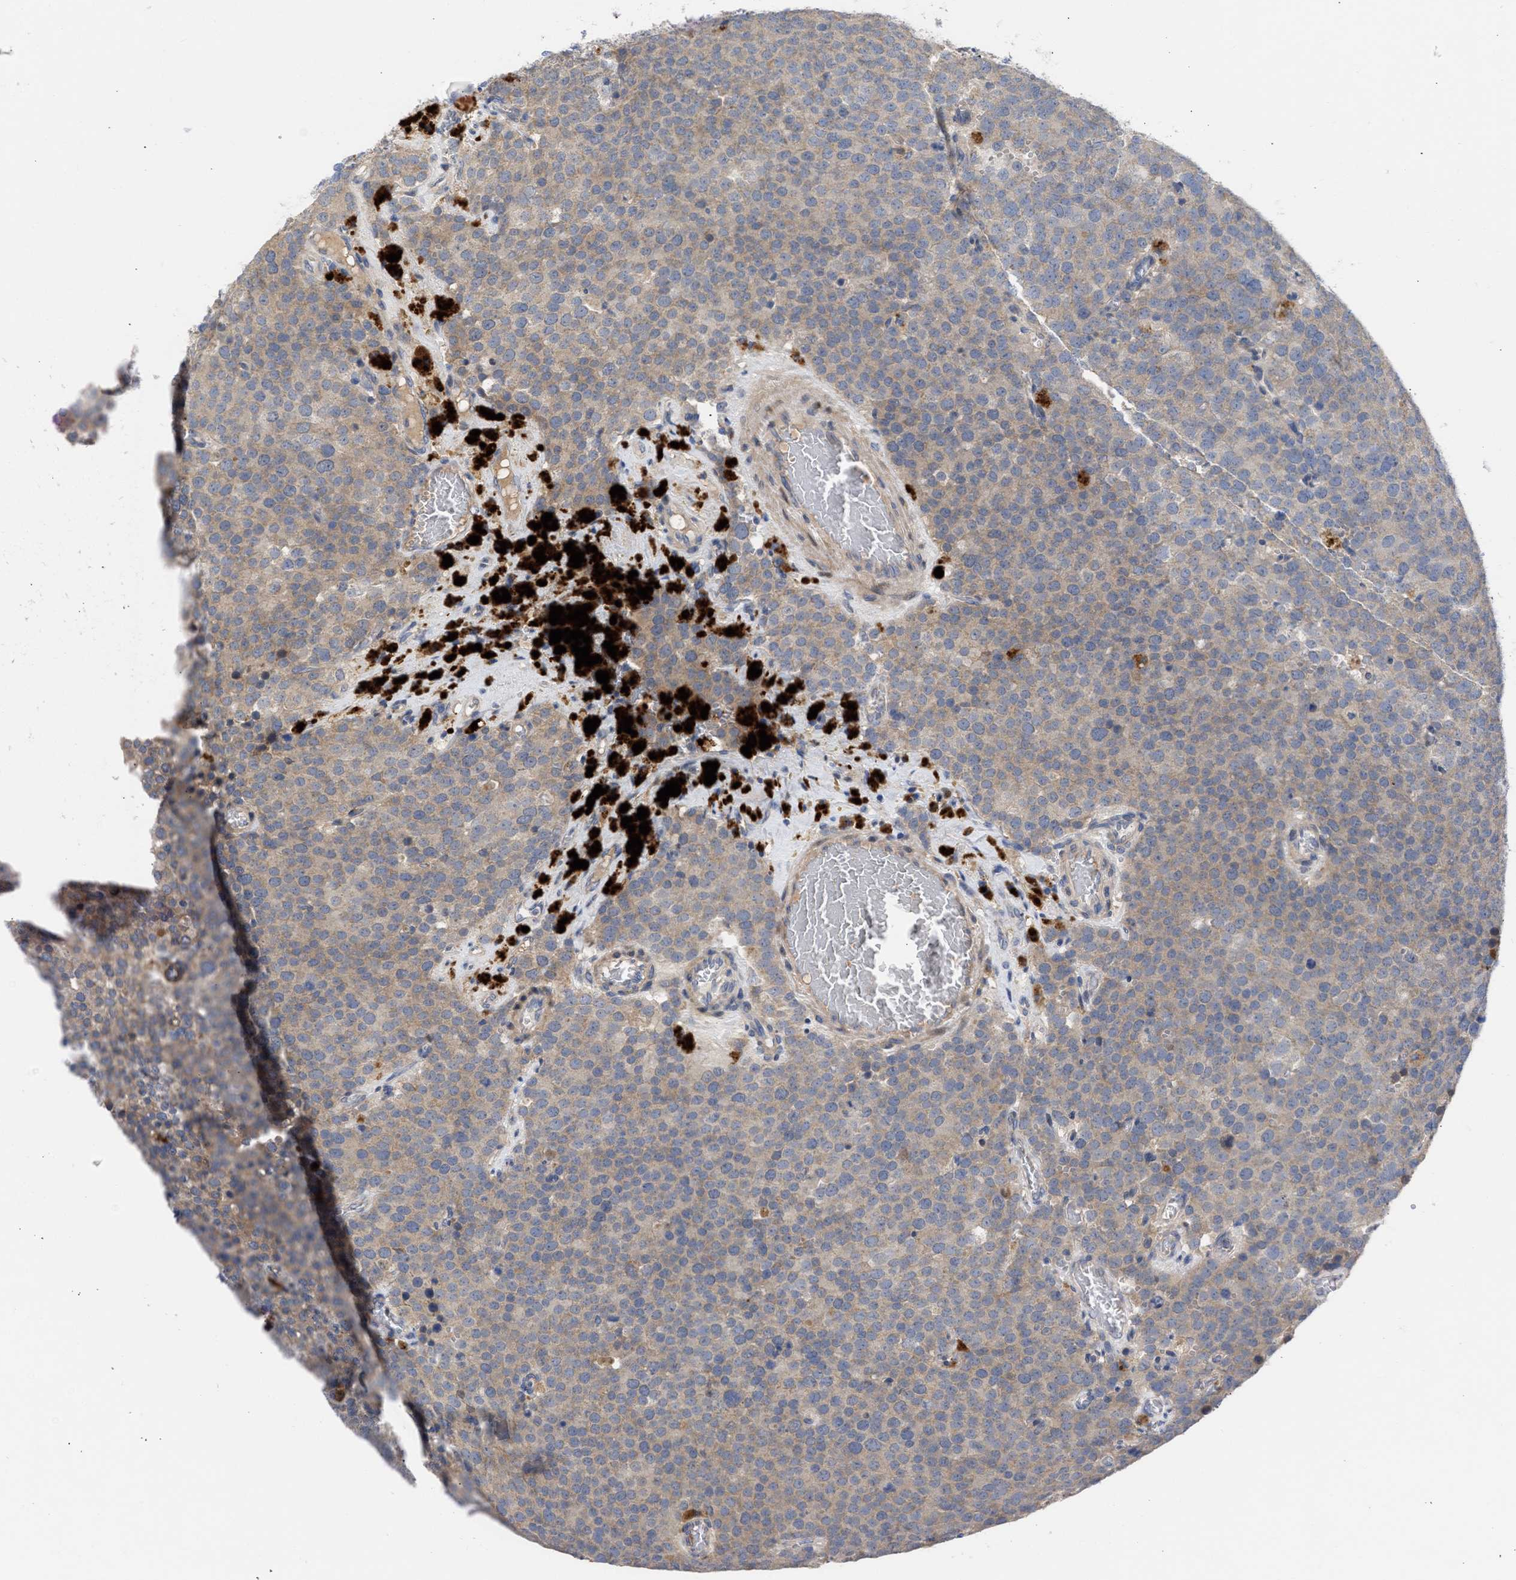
{"staining": {"intensity": "weak", "quantity": "25%-75%", "location": "cytoplasmic/membranous"}, "tissue": "testis cancer", "cell_type": "Tumor cells", "image_type": "cancer", "snomed": [{"axis": "morphology", "description": "Normal tissue, NOS"}, {"axis": "morphology", "description": "Seminoma, NOS"}, {"axis": "topography", "description": "Testis"}], "caption": "Immunohistochemistry (IHC) image of neoplastic tissue: human testis cancer stained using immunohistochemistry (IHC) reveals low levels of weak protein expression localized specifically in the cytoplasmic/membranous of tumor cells, appearing as a cytoplasmic/membranous brown color.", "gene": "ARHGEF4", "patient": {"sex": "male", "age": 71}}